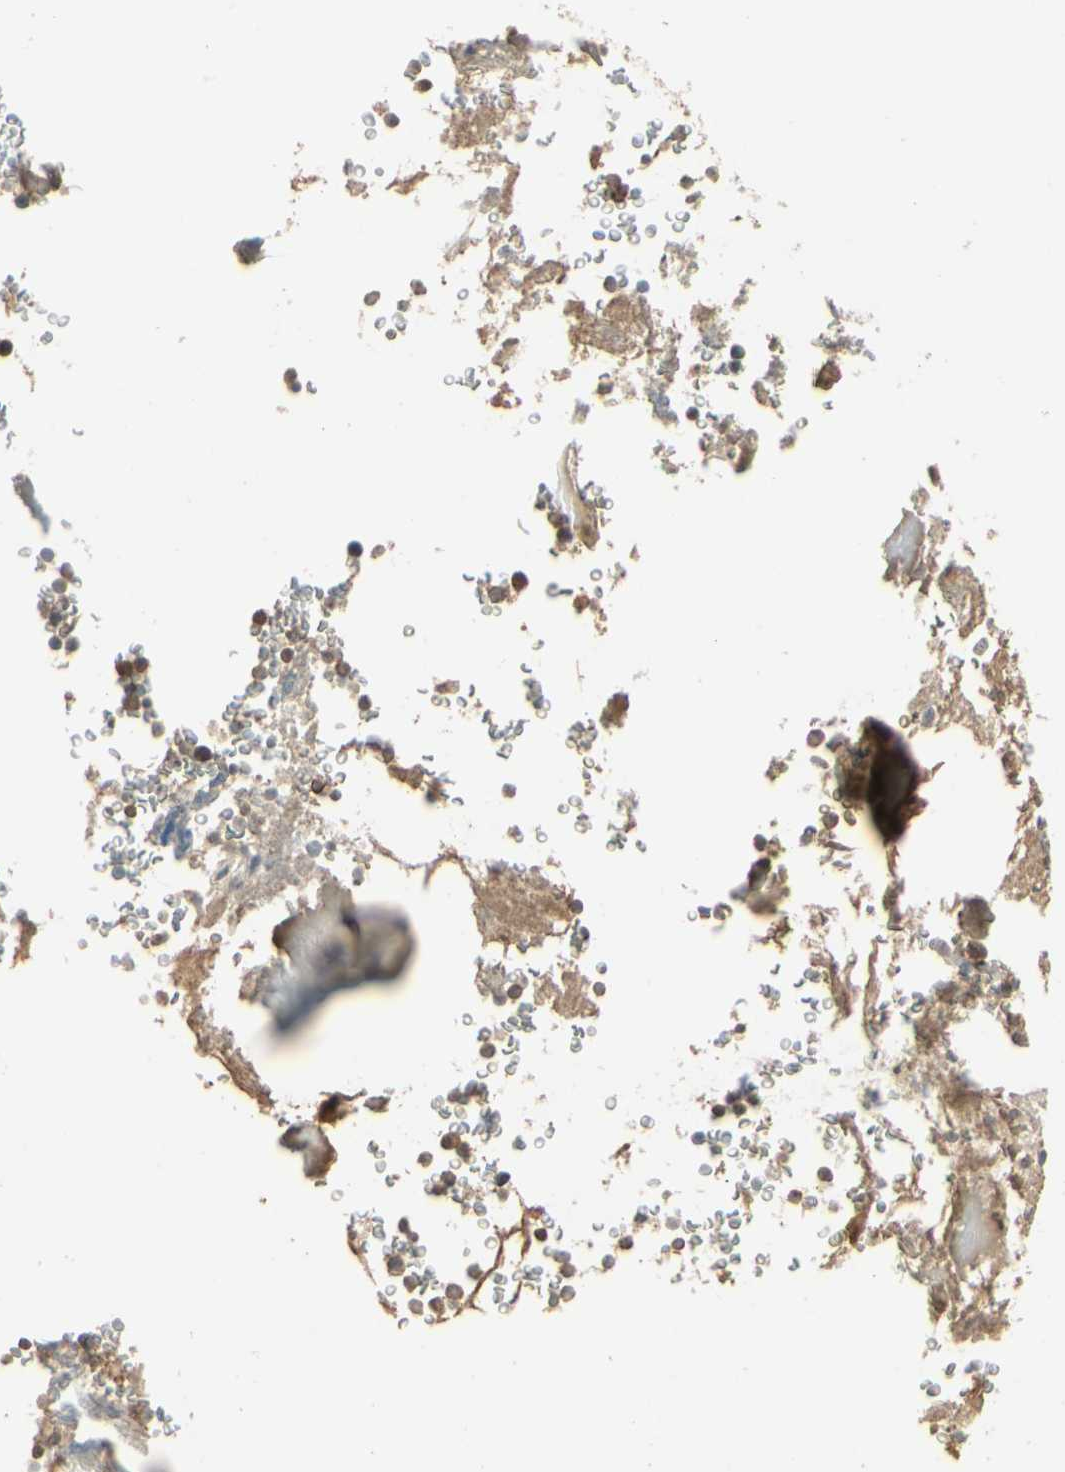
{"staining": {"intensity": "moderate", "quantity": "<25%", "location": "cytoplasmic/membranous"}, "tissue": "bone marrow", "cell_type": "Hematopoietic cells", "image_type": "normal", "snomed": [{"axis": "morphology", "description": "Normal tissue, NOS"}, {"axis": "topography", "description": "Bone marrow"}], "caption": "High-power microscopy captured an immunohistochemistry micrograph of benign bone marrow, revealing moderate cytoplasmic/membranous staining in approximately <25% of hematopoietic cells. The staining was performed using DAB to visualize the protein expression in brown, while the nuclei were stained in blue with hematoxylin (Magnification: 20x).", "gene": "RNF180", "patient": {"sex": "male"}}